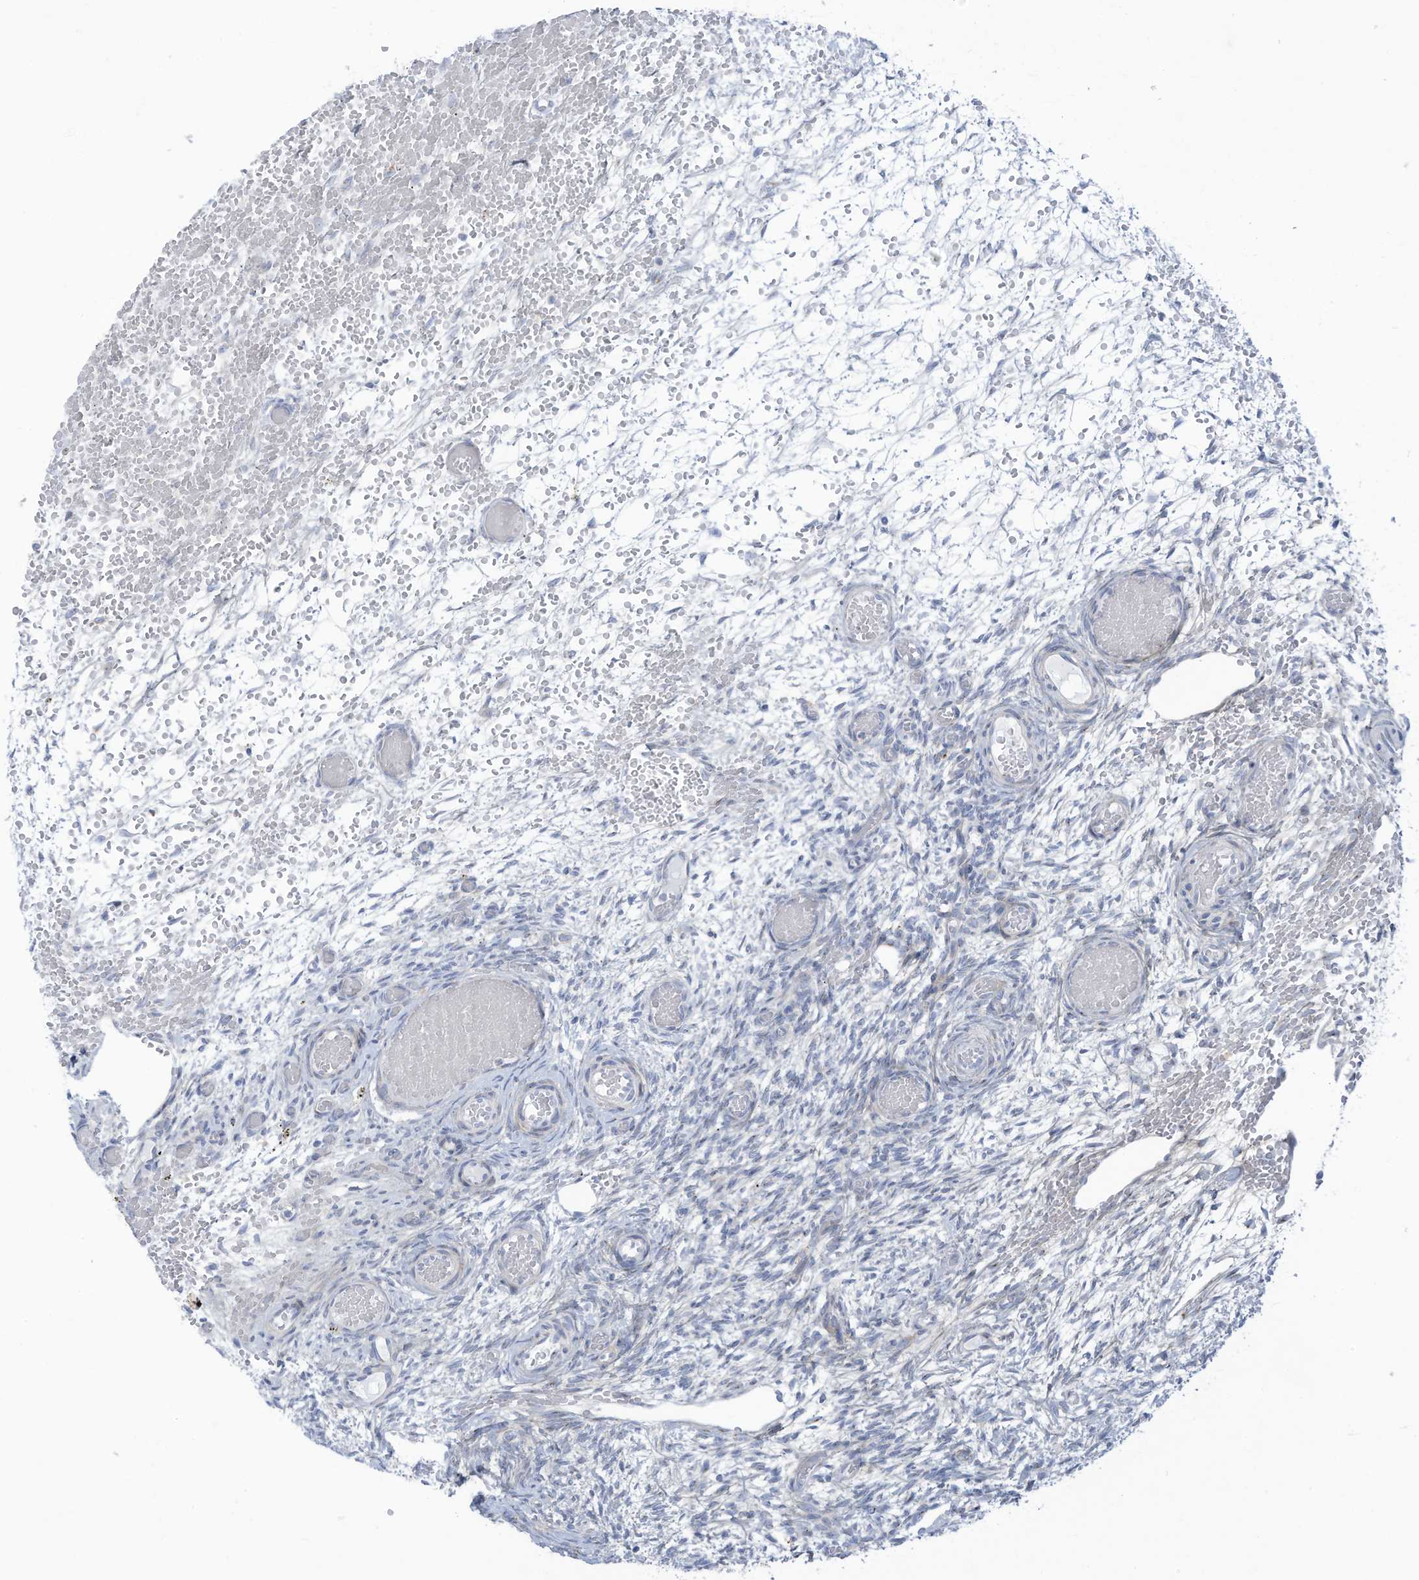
{"staining": {"intensity": "moderate", "quantity": ">75%", "location": "cytoplasmic/membranous"}, "tissue": "ovary", "cell_type": "Follicle cells", "image_type": "normal", "snomed": [{"axis": "morphology", "description": "Adenocarcinoma, NOS"}, {"axis": "topography", "description": "Endometrium"}], "caption": "This micrograph displays unremarkable ovary stained with immunohistochemistry to label a protein in brown. The cytoplasmic/membranous of follicle cells show moderate positivity for the protein. Nuclei are counter-stained blue.", "gene": "TRMT2B", "patient": {"sex": "female", "age": 32}}